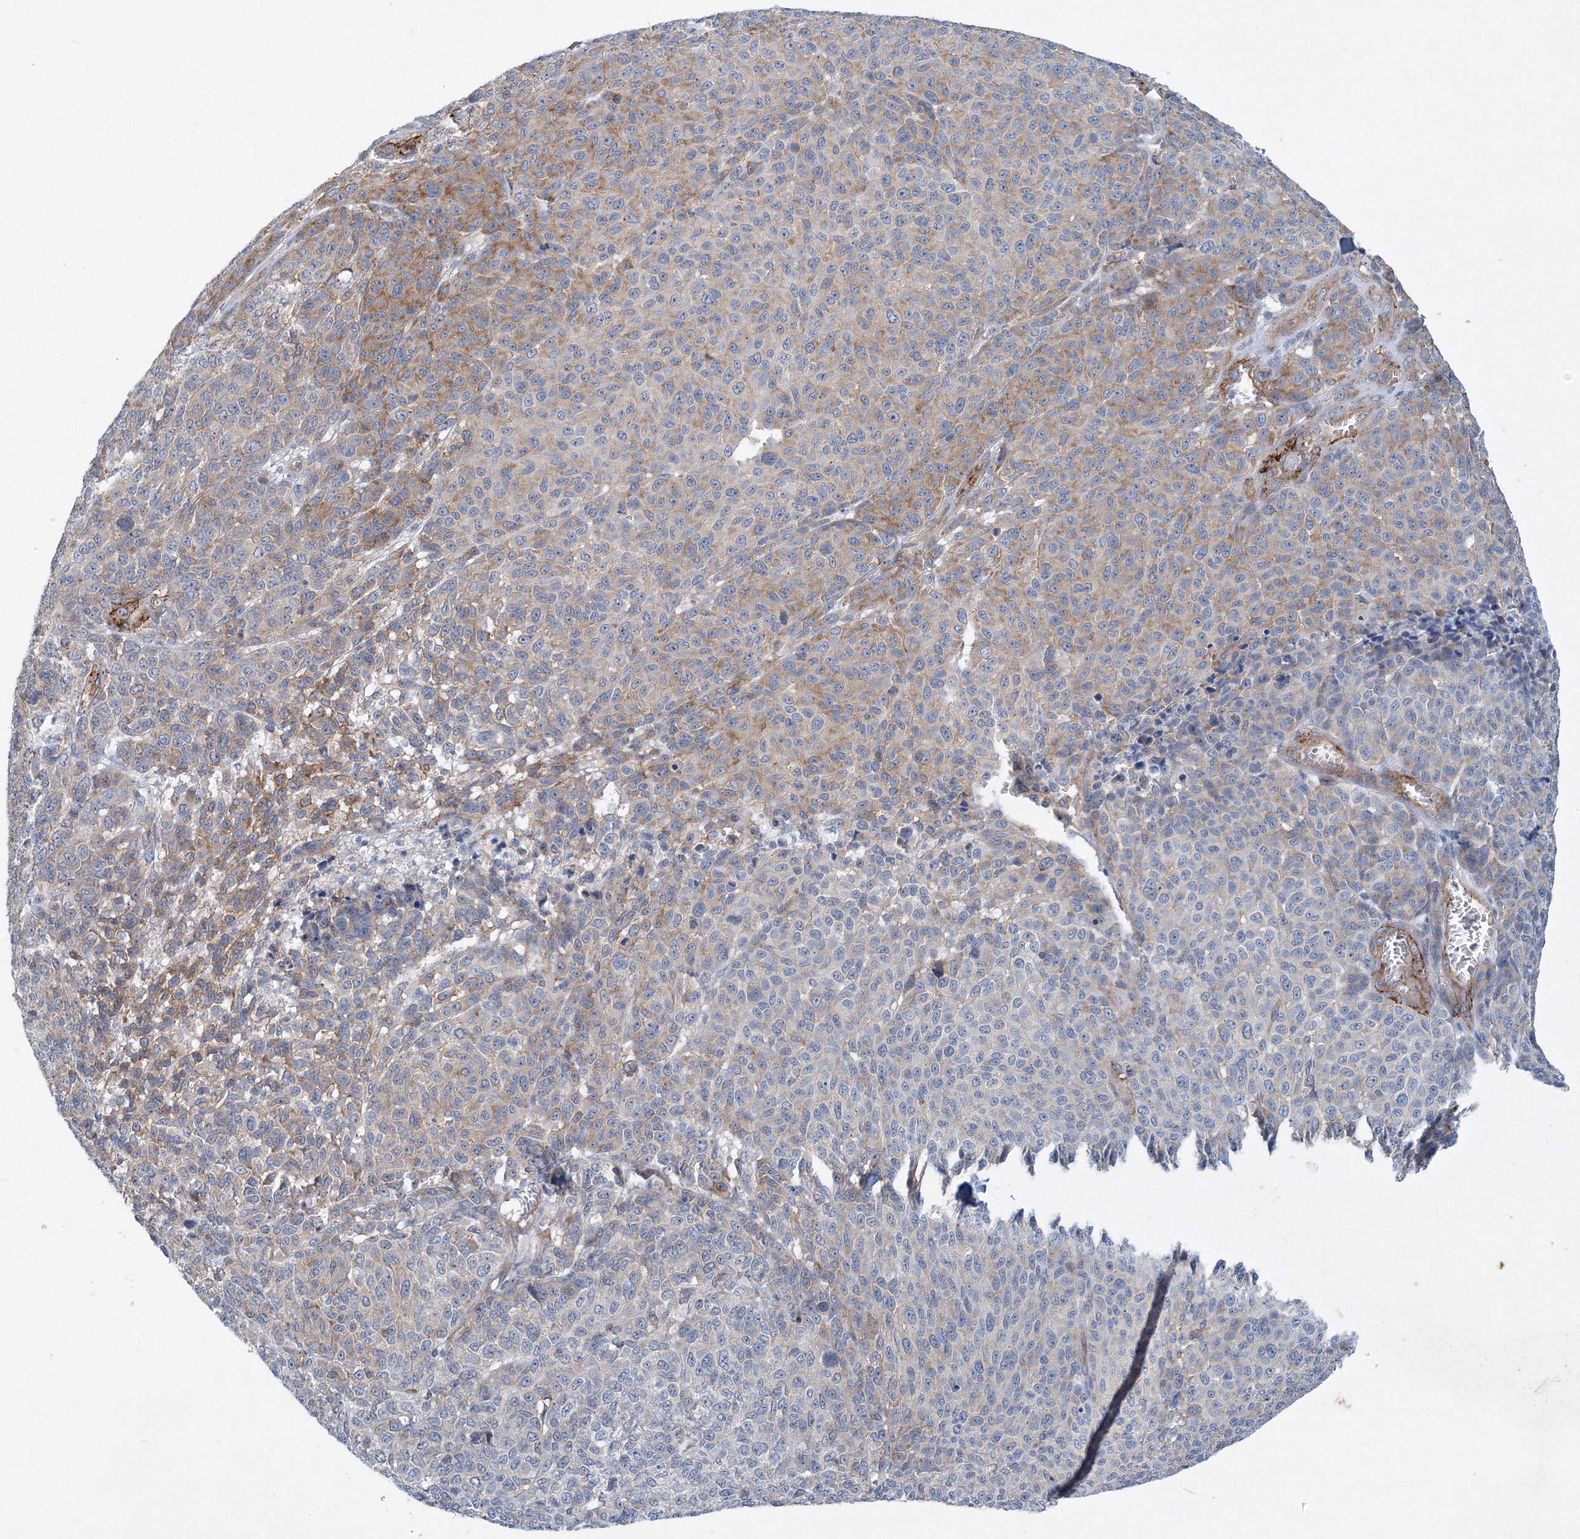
{"staining": {"intensity": "moderate", "quantity": "25%-75%", "location": "cytoplasmic/membranous"}, "tissue": "melanoma", "cell_type": "Tumor cells", "image_type": "cancer", "snomed": [{"axis": "morphology", "description": "Malignant melanoma, NOS"}, {"axis": "topography", "description": "Skin"}], "caption": "This micrograph demonstrates melanoma stained with immunohistochemistry (IHC) to label a protein in brown. The cytoplasmic/membranous of tumor cells show moderate positivity for the protein. Nuclei are counter-stained blue.", "gene": "TANC1", "patient": {"sex": "male", "age": 49}}